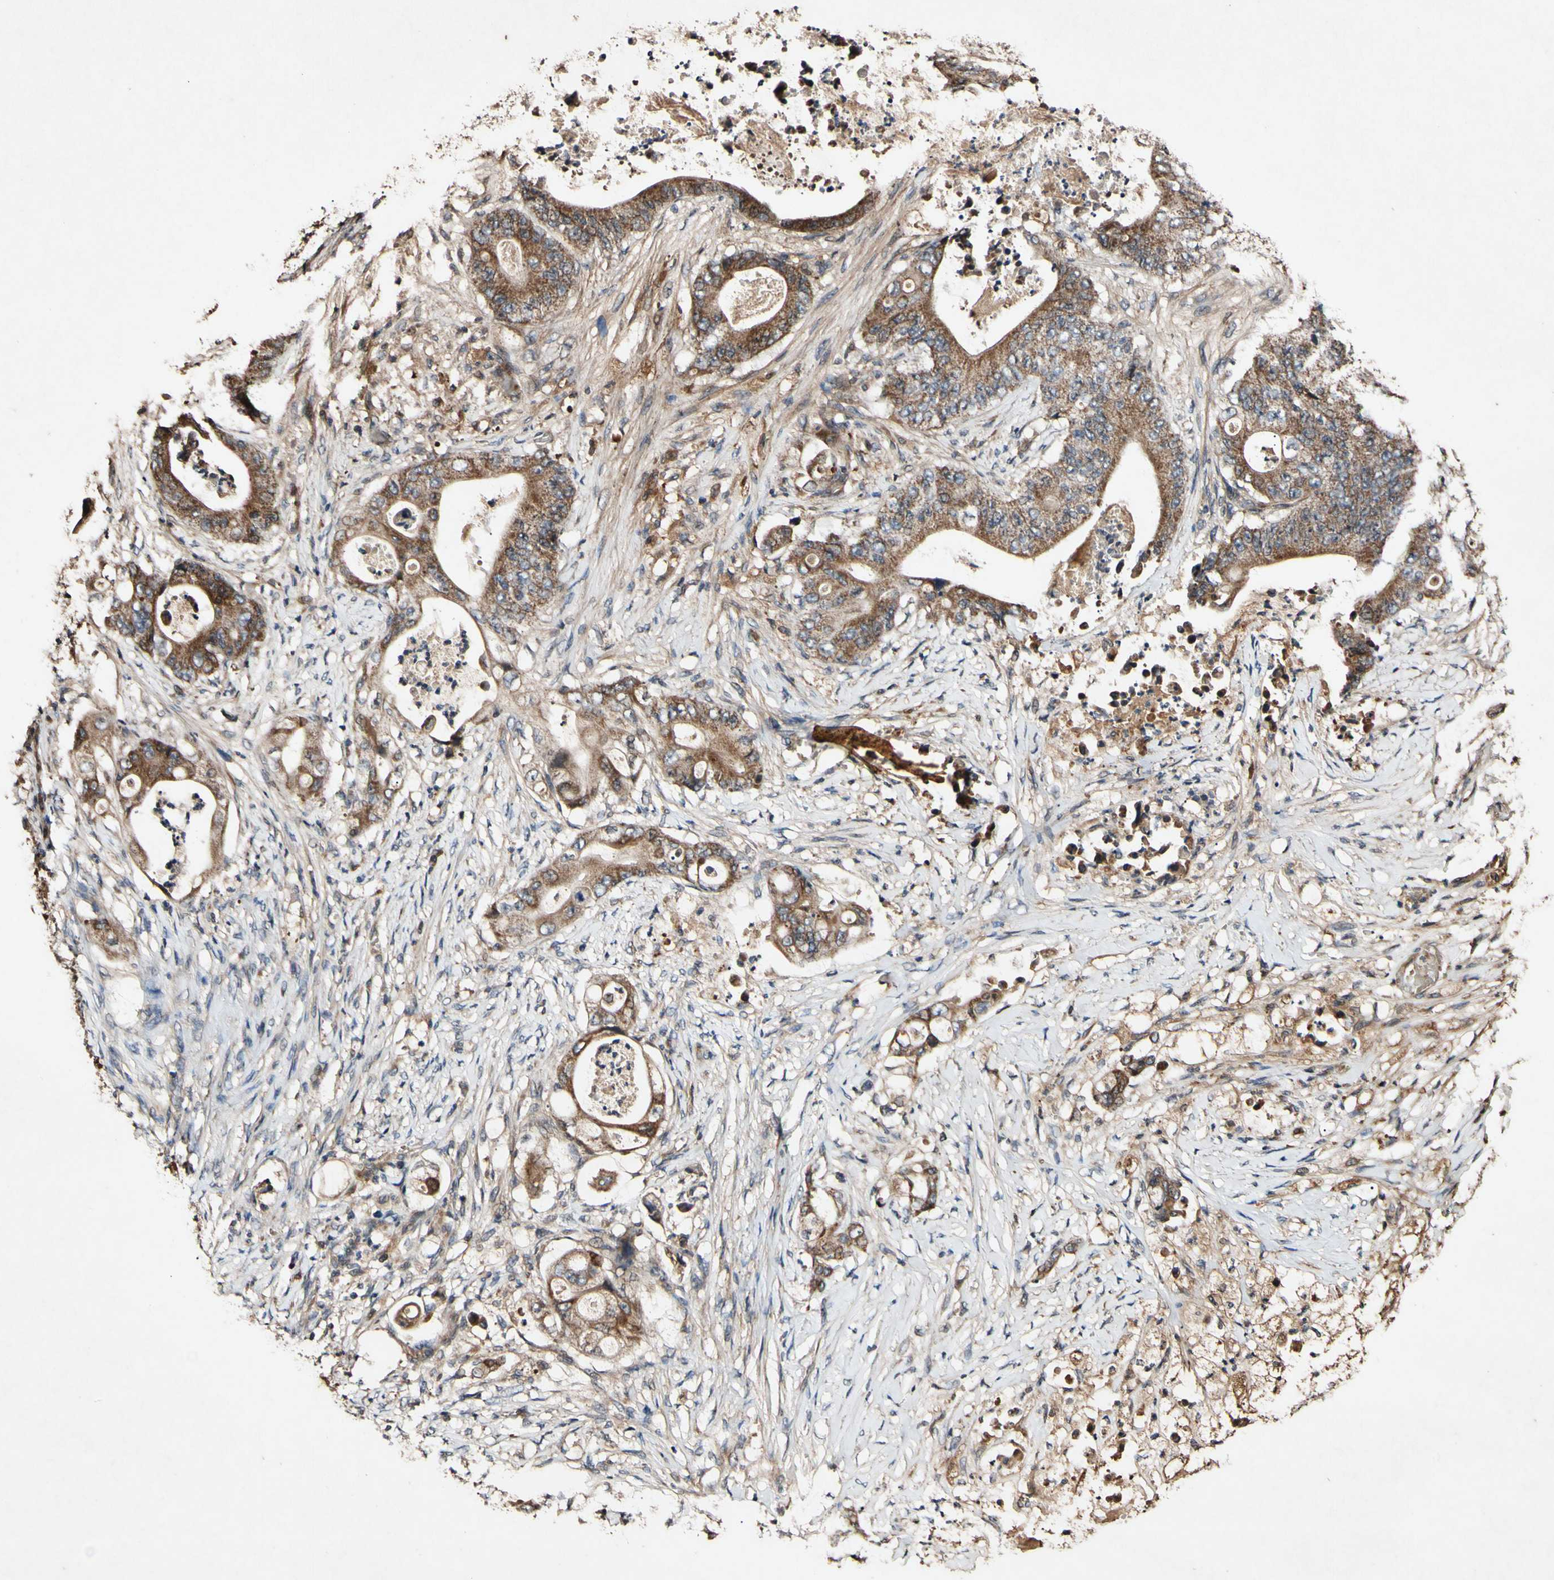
{"staining": {"intensity": "strong", "quantity": ">75%", "location": "cytoplasmic/membranous"}, "tissue": "stomach cancer", "cell_type": "Tumor cells", "image_type": "cancer", "snomed": [{"axis": "morphology", "description": "Adenocarcinoma, NOS"}, {"axis": "topography", "description": "Stomach"}], "caption": "The photomicrograph reveals immunohistochemical staining of stomach cancer (adenocarcinoma). There is strong cytoplasmic/membranous staining is seen in approximately >75% of tumor cells. (brown staining indicates protein expression, while blue staining denotes nuclei).", "gene": "PLAT", "patient": {"sex": "female", "age": 73}}